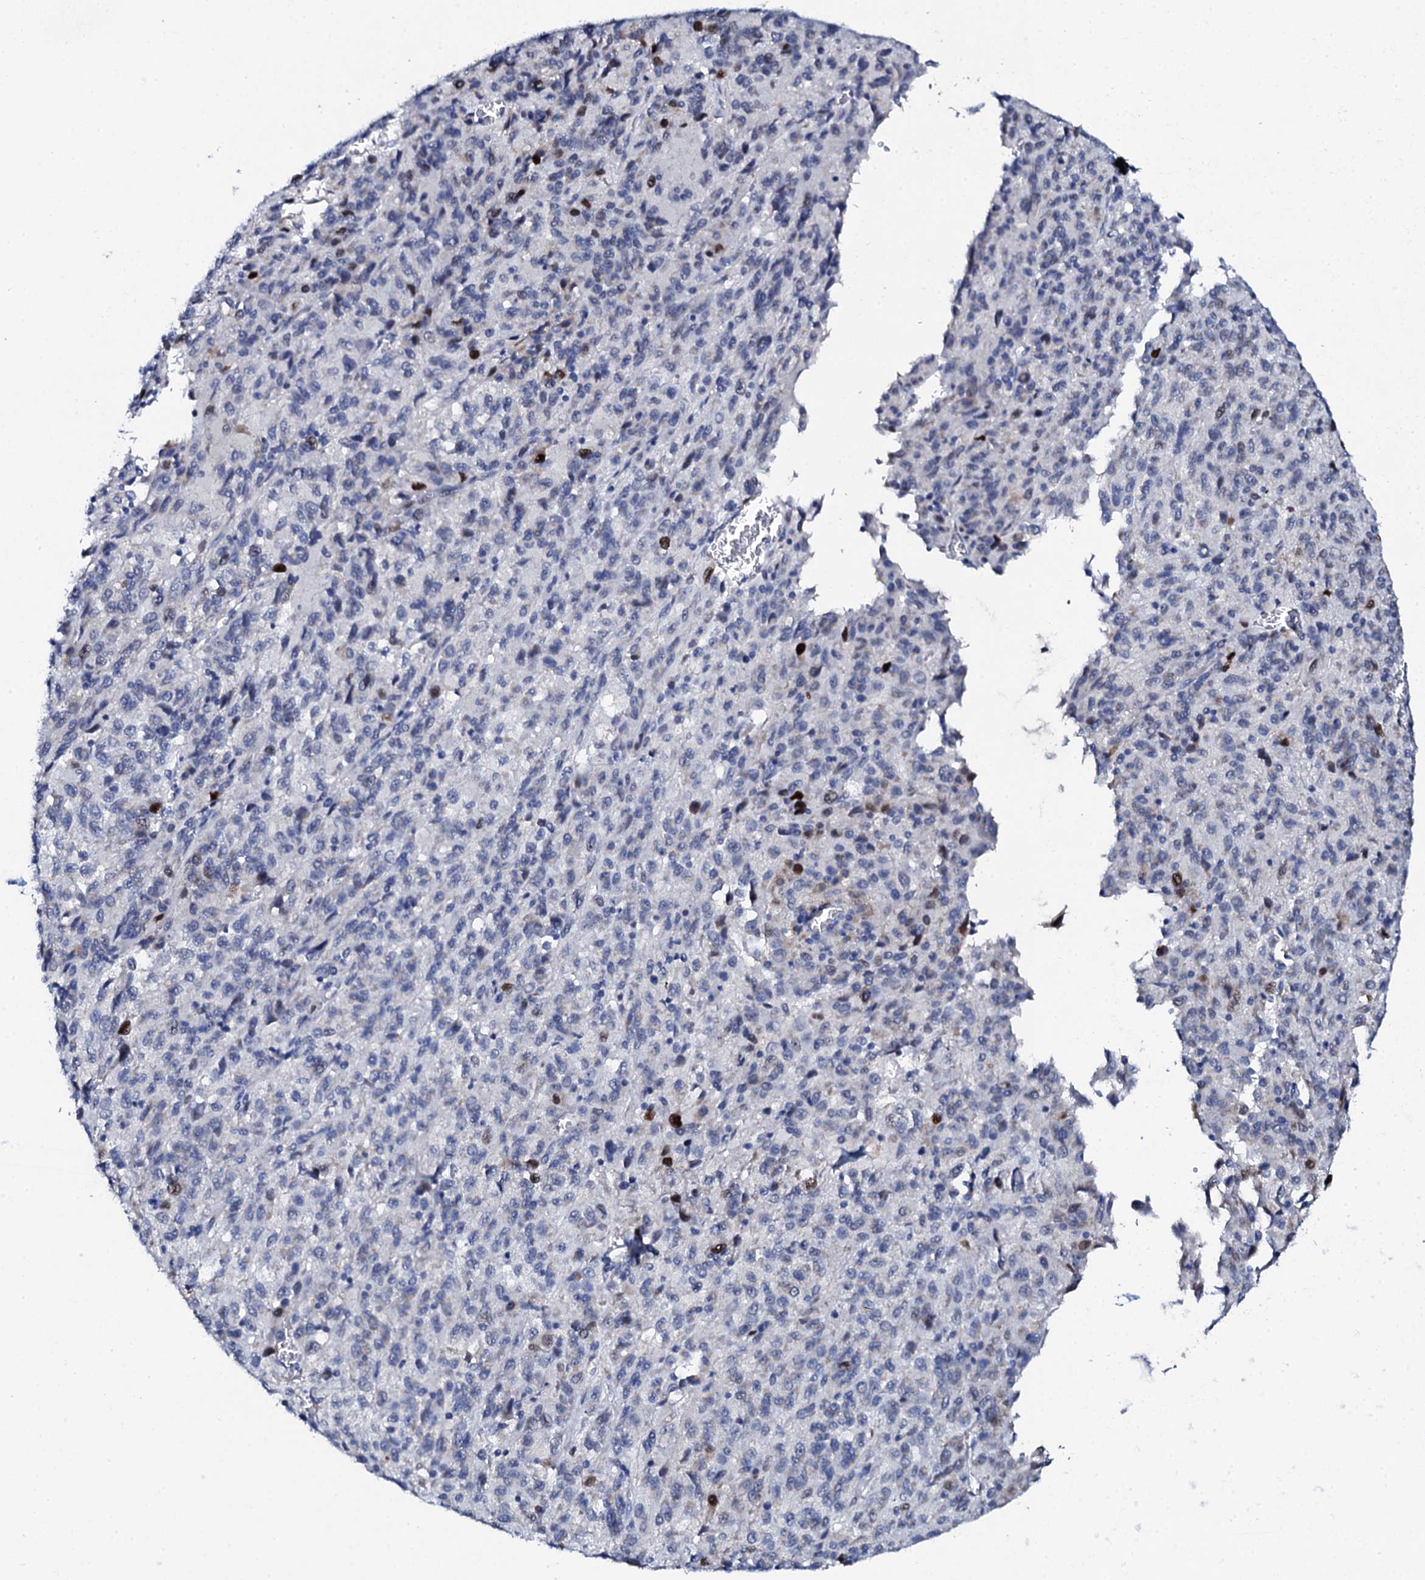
{"staining": {"intensity": "moderate", "quantity": "<25%", "location": "nuclear"}, "tissue": "melanoma", "cell_type": "Tumor cells", "image_type": "cancer", "snomed": [{"axis": "morphology", "description": "Malignant melanoma, Metastatic site"}, {"axis": "topography", "description": "Lung"}], "caption": "IHC histopathology image of neoplastic tissue: malignant melanoma (metastatic site) stained using immunohistochemistry (IHC) reveals low levels of moderate protein expression localized specifically in the nuclear of tumor cells, appearing as a nuclear brown color.", "gene": "NUDT13", "patient": {"sex": "male", "age": 64}}